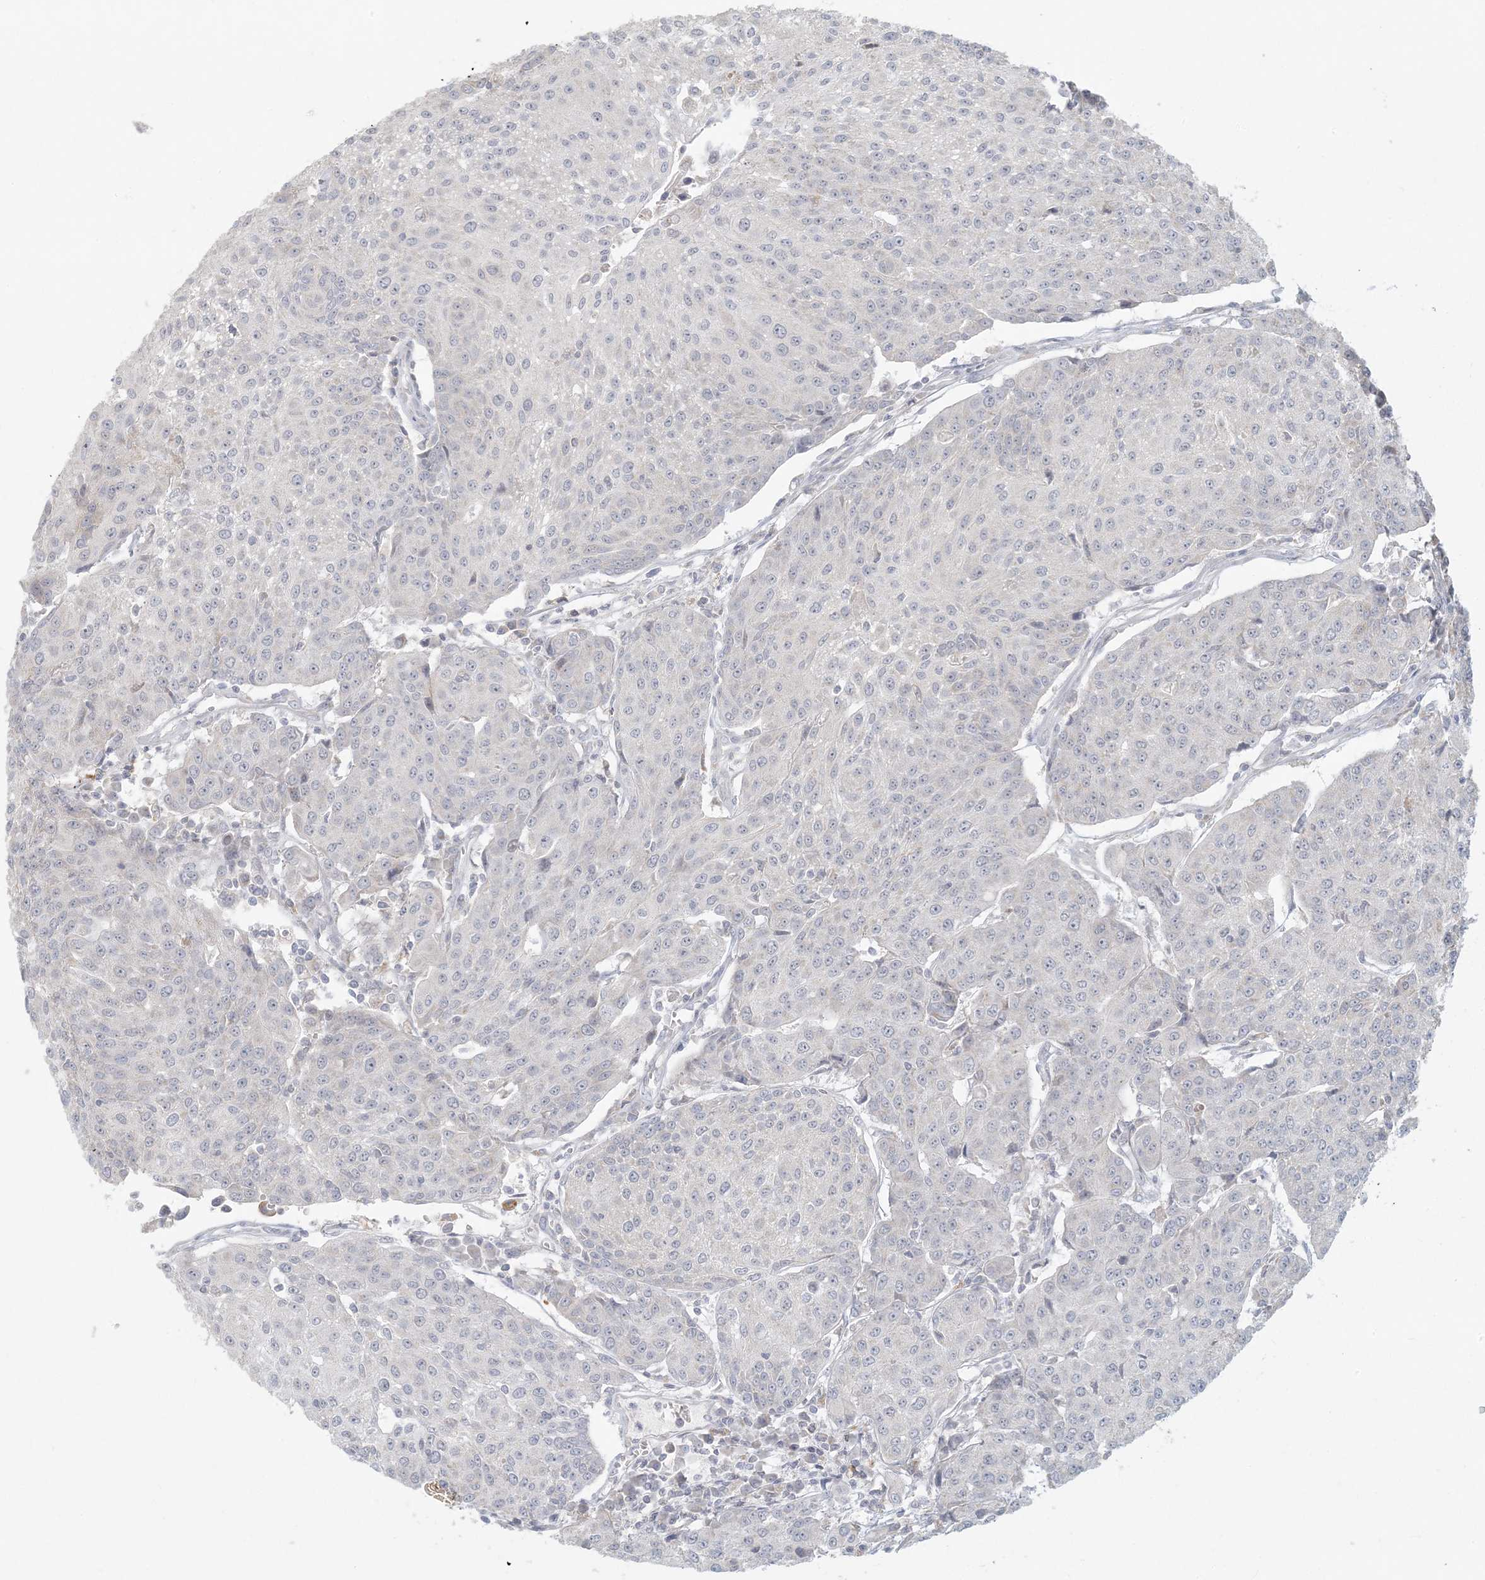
{"staining": {"intensity": "negative", "quantity": "none", "location": "none"}, "tissue": "urothelial cancer", "cell_type": "Tumor cells", "image_type": "cancer", "snomed": [{"axis": "morphology", "description": "Urothelial carcinoma, High grade"}, {"axis": "topography", "description": "Urinary bladder"}], "caption": "Tumor cells are negative for protein expression in human urothelial cancer.", "gene": "MCAT", "patient": {"sex": "female", "age": 85}}